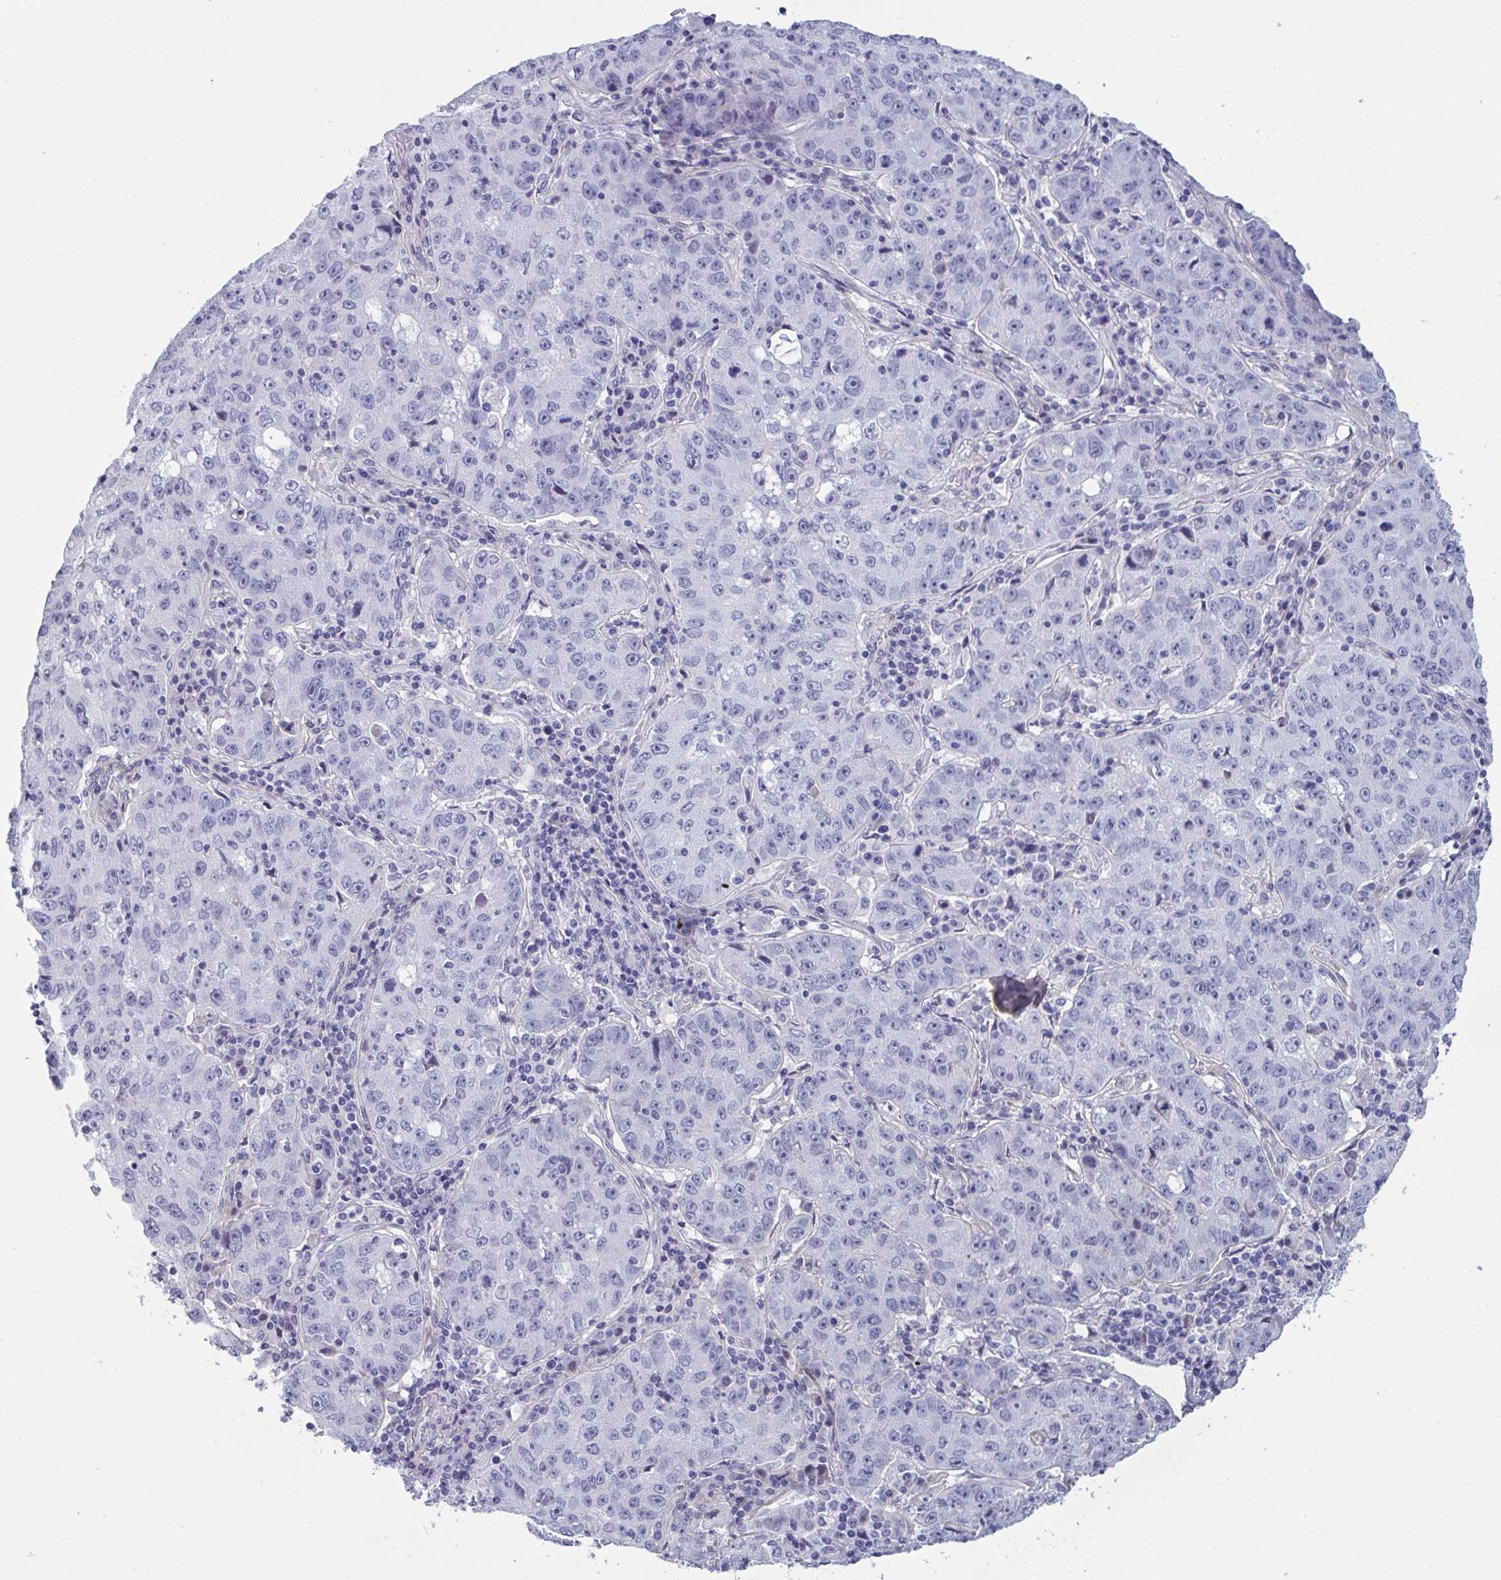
{"staining": {"intensity": "negative", "quantity": "none", "location": "none"}, "tissue": "lung cancer", "cell_type": "Tumor cells", "image_type": "cancer", "snomed": [{"axis": "morphology", "description": "Normal morphology"}, {"axis": "morphology", "description": "Adenocarcinoma, NOS"}, {"axis": "topography", "description": "Lymph node"}, {"axis": "topography", "description": "Lung"}], "caption": "There is no significant positivity in tumor cells of lung cancer (adenocarcinoma).", "gene": "OR5P3", "patient": {"sex": "female", "age": 57}}